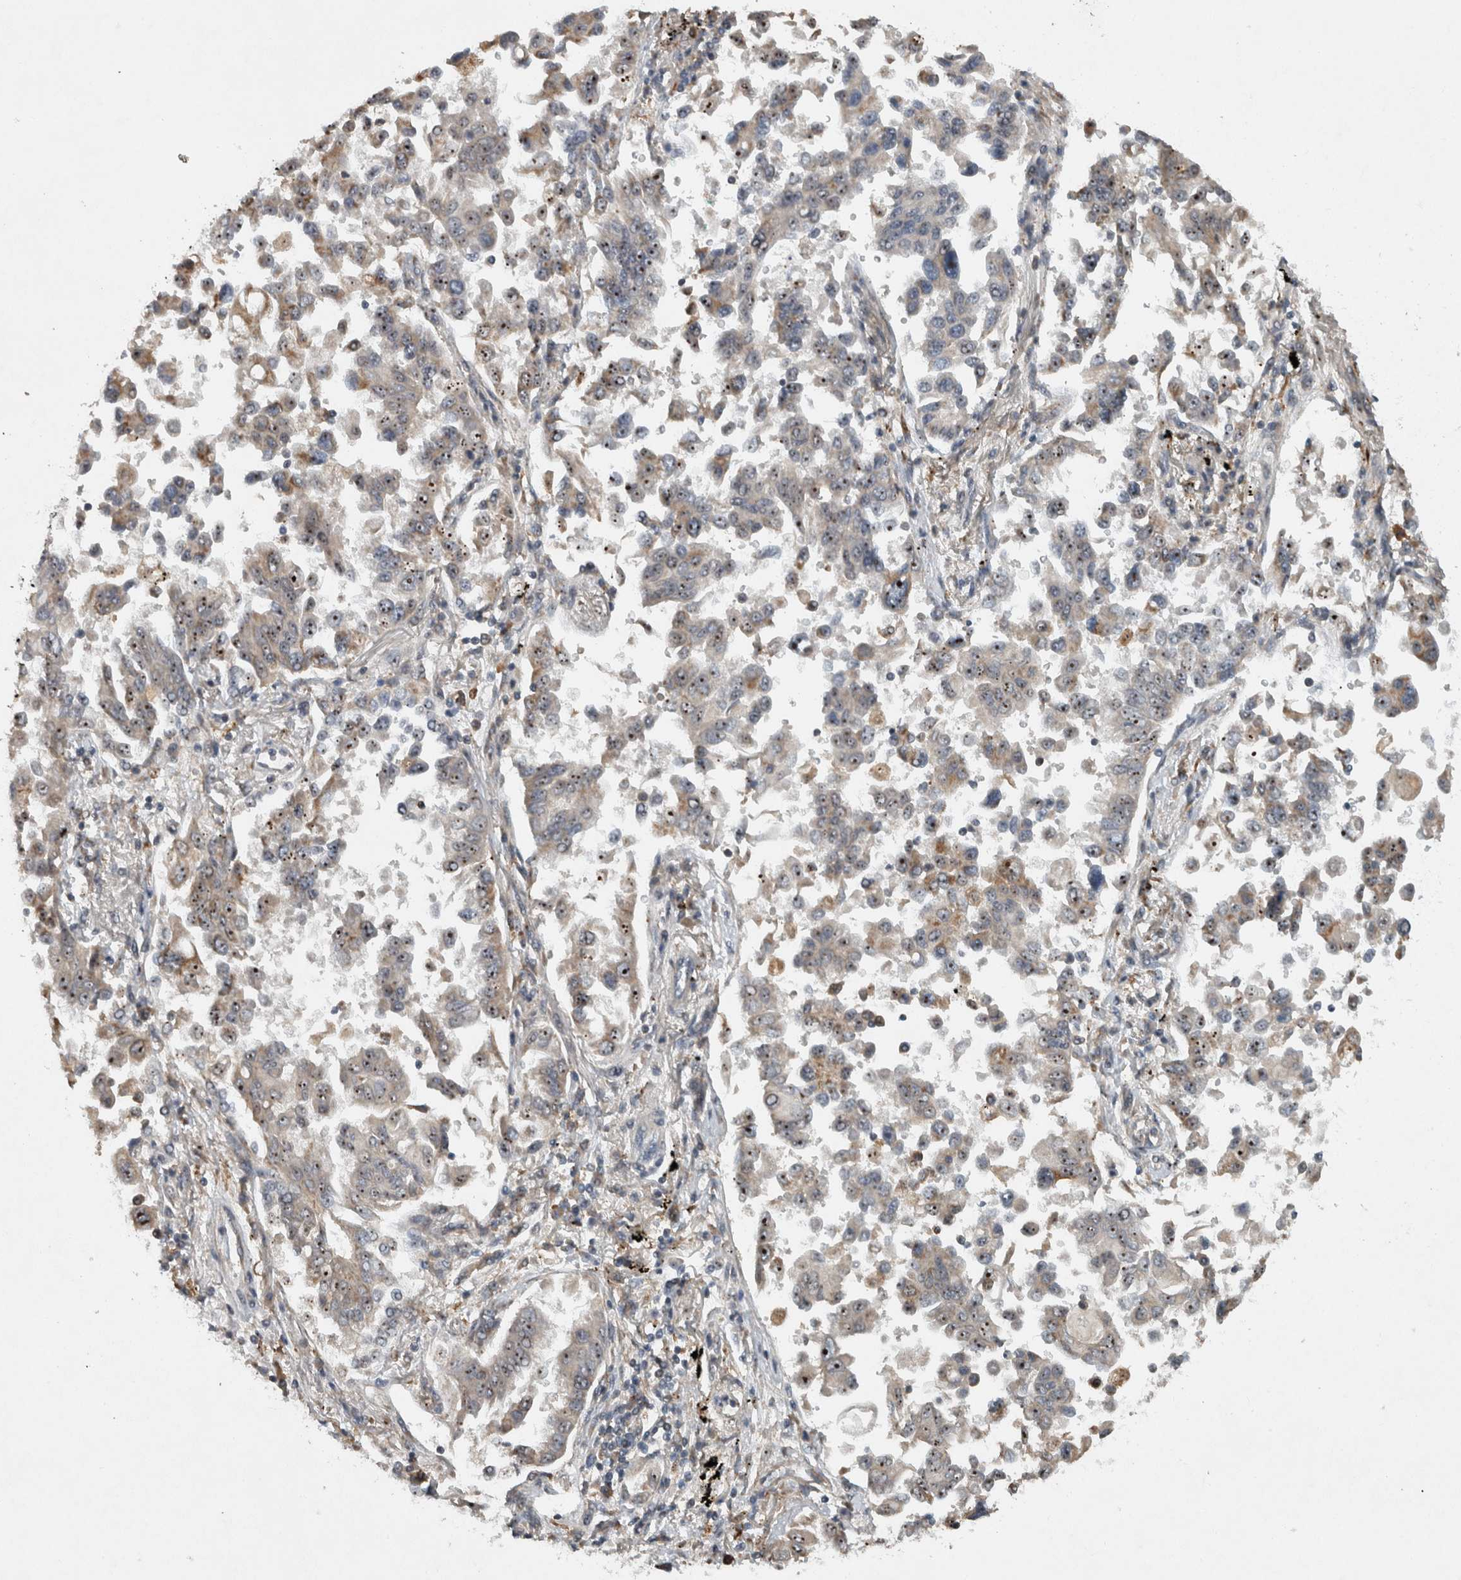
{"staining": {"intensity": "moderate", "quantity": "25%-75%", "location": "nuclear"}, "tissue": "lung cancer", "cell_type": "Tumor cells", "image_type": "cancer", "snomed": [{"axis": "morphology", "description": "Adenocarcinoma, NOS"}, {"axis": "topography", "description": "Lung"}], "caption": "Immunohistochemical staining of lung cancer reveals medium levels of moderate nuclear protein positivity in about 25%-75% of tumor cells.", "gene": "GPR137B", "patient": {"sex": "female", "age": 67}}